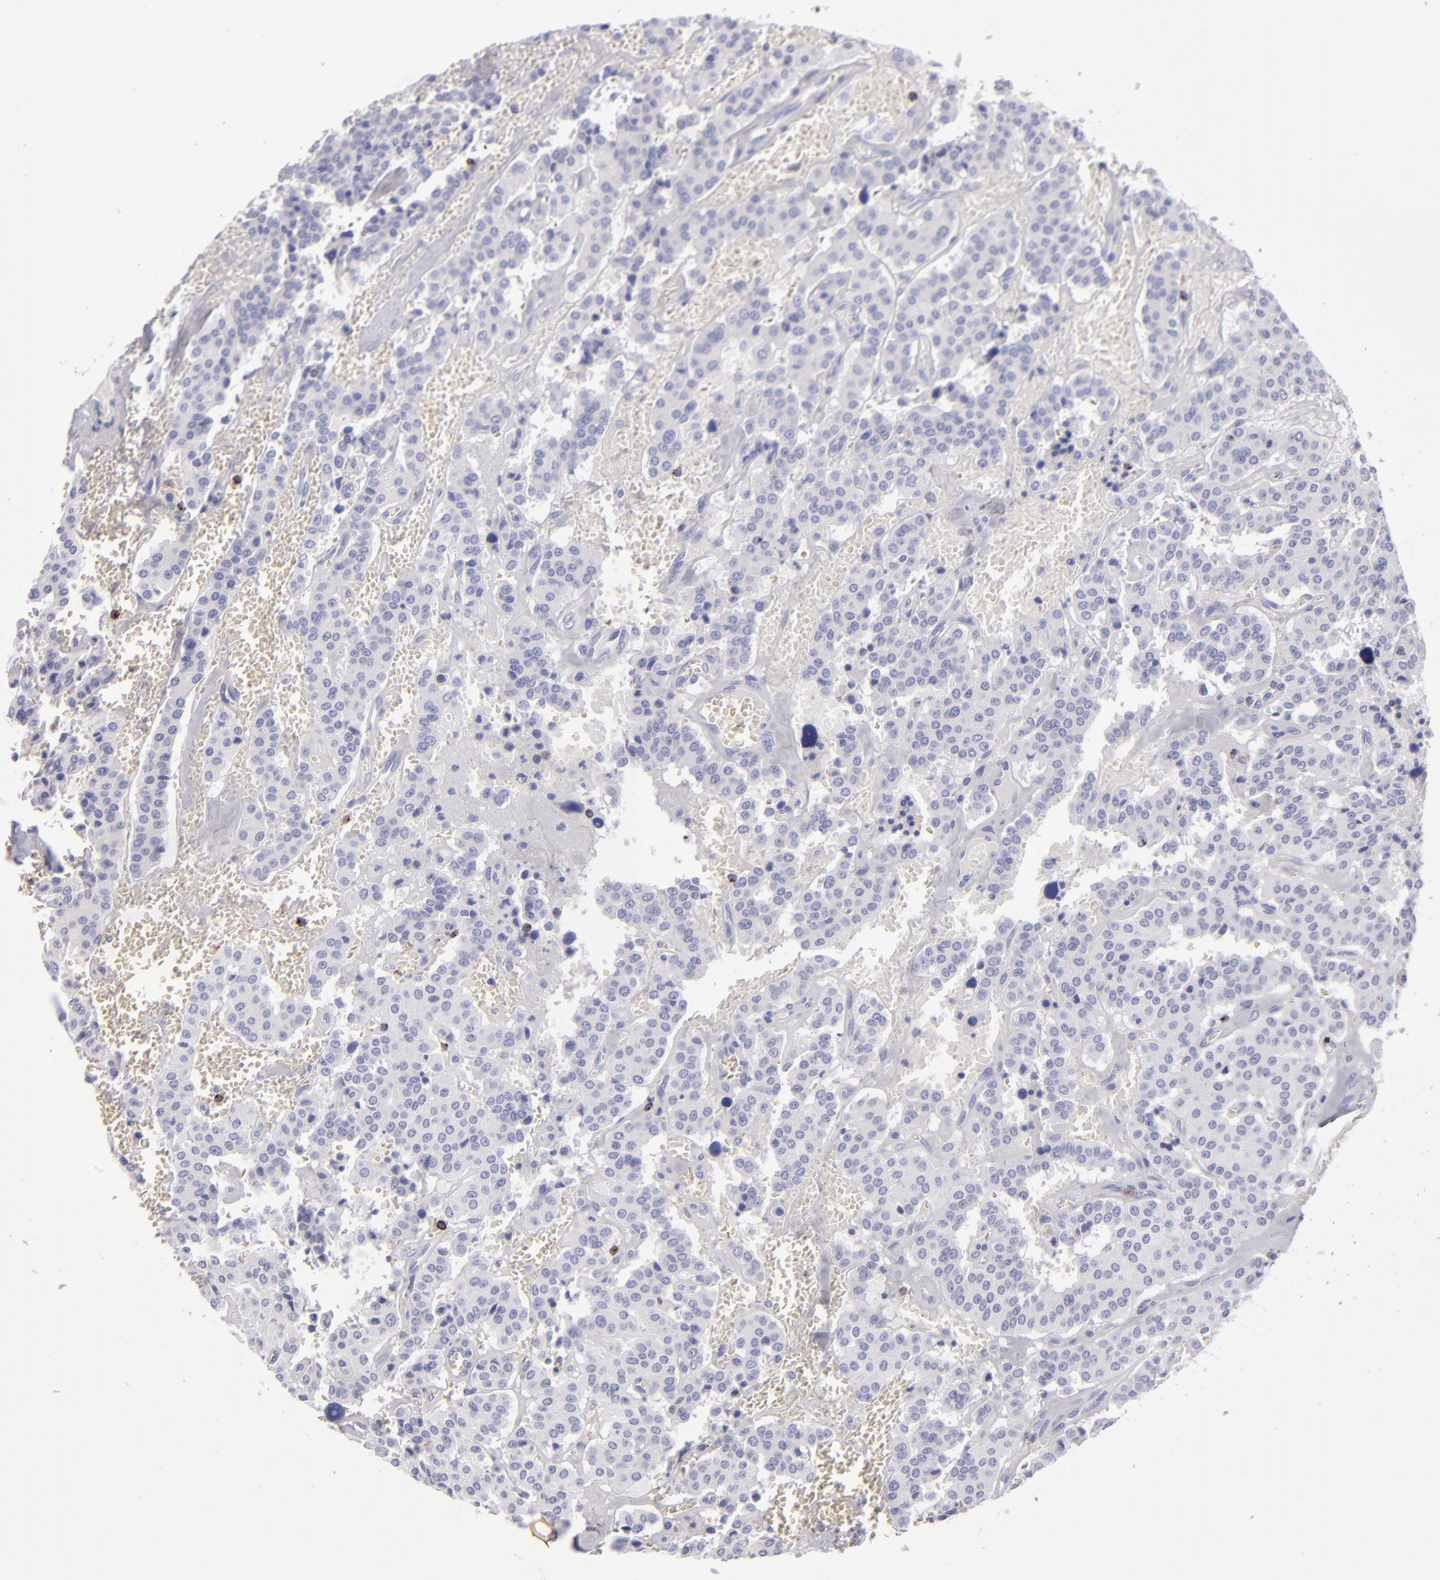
{"staining": {"intensity": "negative", "quantity": "none", "location": "none"}, "tissue": "carcinoid", "cell_type": "Tumor cells", "image_type": "cancer", "snomed": [{"axis": "morphology", "description": "Carcinoid, malignant, NOS"}, {"axis": "topography", "description": "Bronchus"}], "caption": "Photomicrograph shows no protein staining in tumor cells of carcinoid tissue.", "gene": "CD2", "patient": {"sex": "male", "age": 55}}